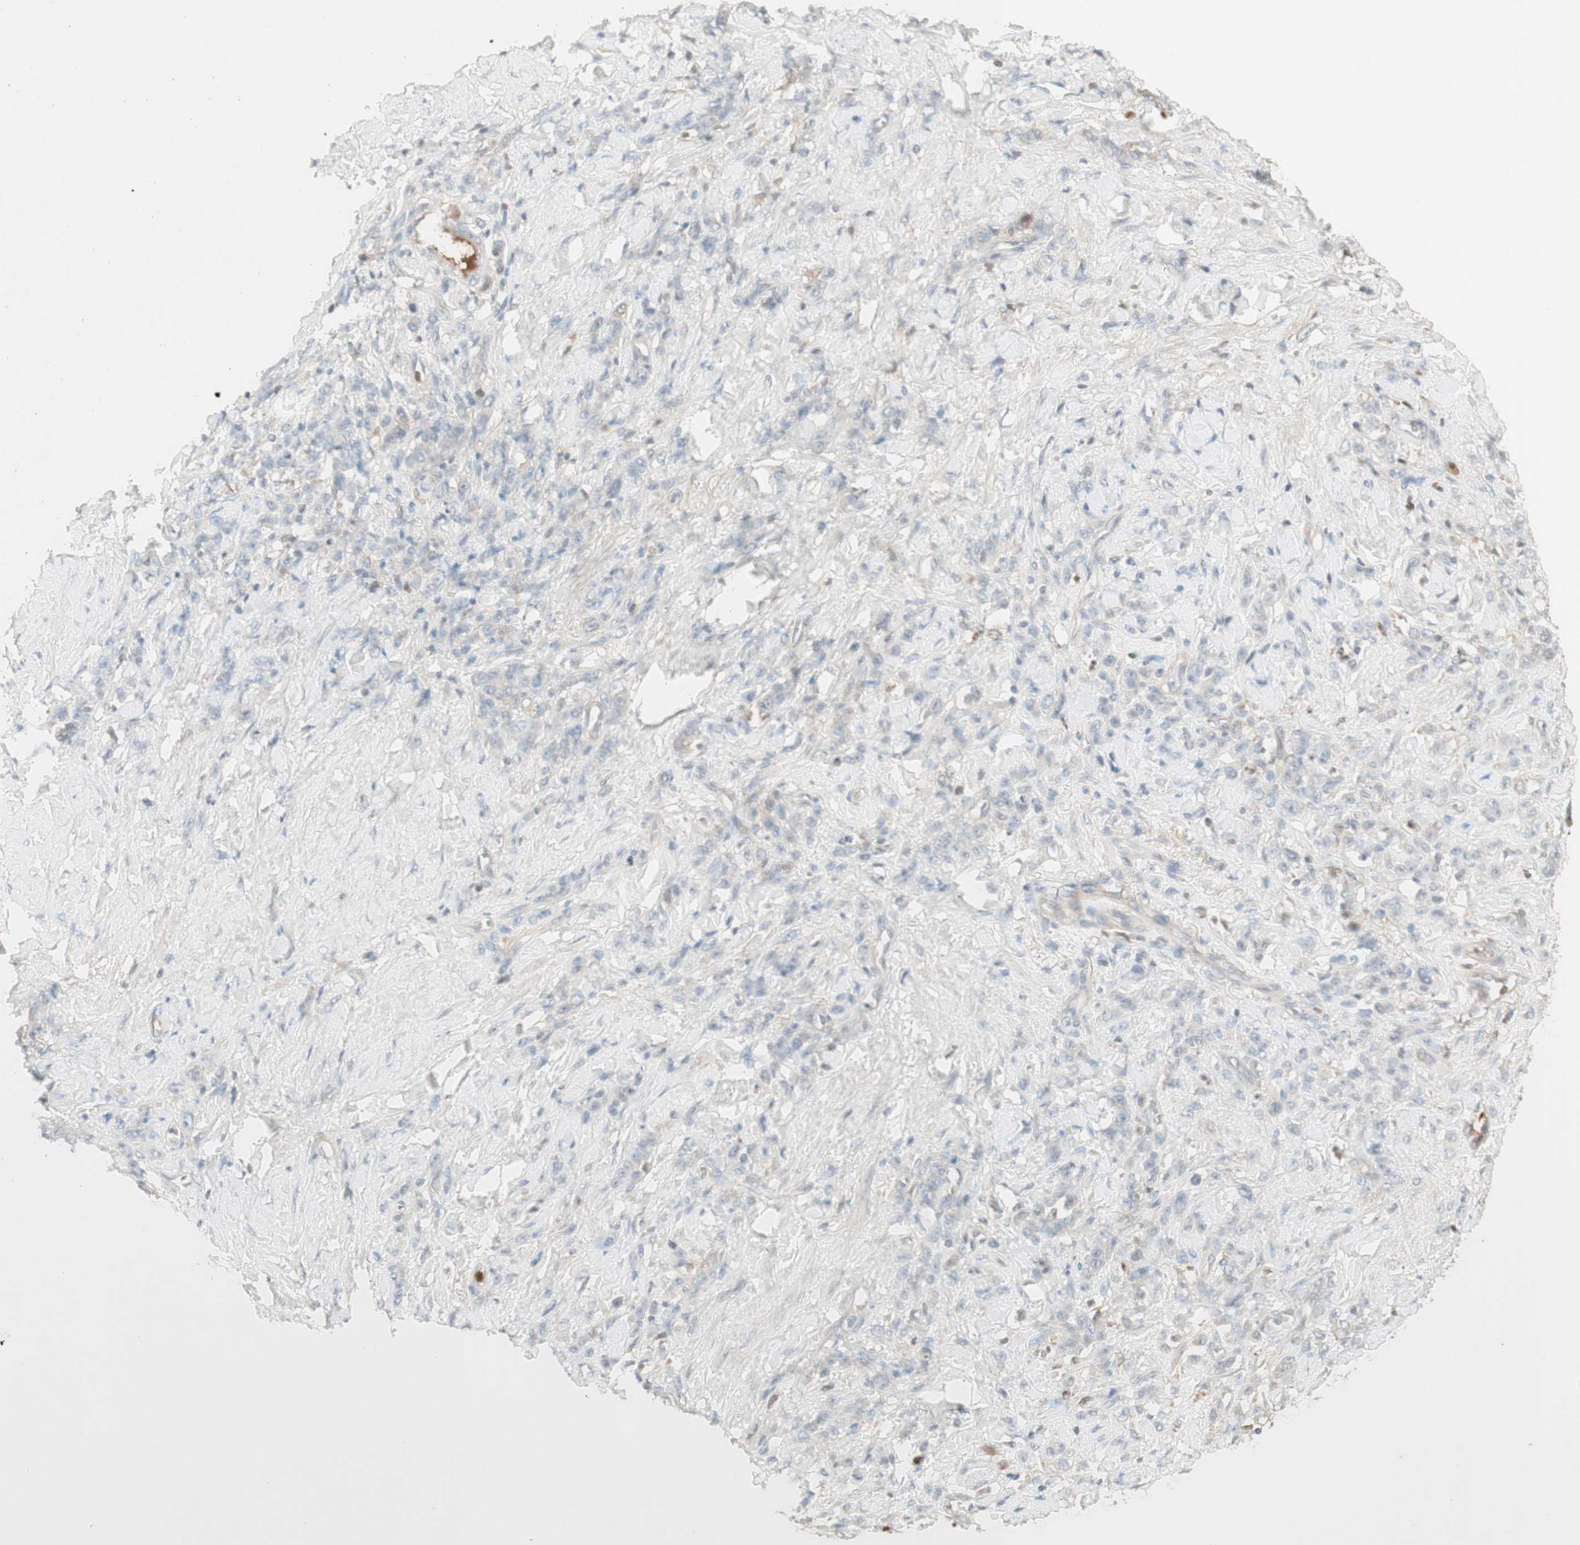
{"staining": {"intensity": "negative", "quantity": "none", "location": "none"}, "tissue": "stomach cancer", "cell_type": "Tumor cells", "image_type": "cancer", "snomed": [{"axis": "morphology", "description": "Adenocarcinoma, NOS"}, {"axis": "topography", "description": "Stomach"}], "caption": "Immunohistochemistry (IHC) micrograph of human stomach cancer stained for a protein (brown), which exhibits no expression in tumor cells. (DAB (3,3'-diaminobenzidine) immunohistochemistry (IHC) with hematoxylin counter stain).", "gene": "NID1", "patient": {"sex": "male", "age": 82}}